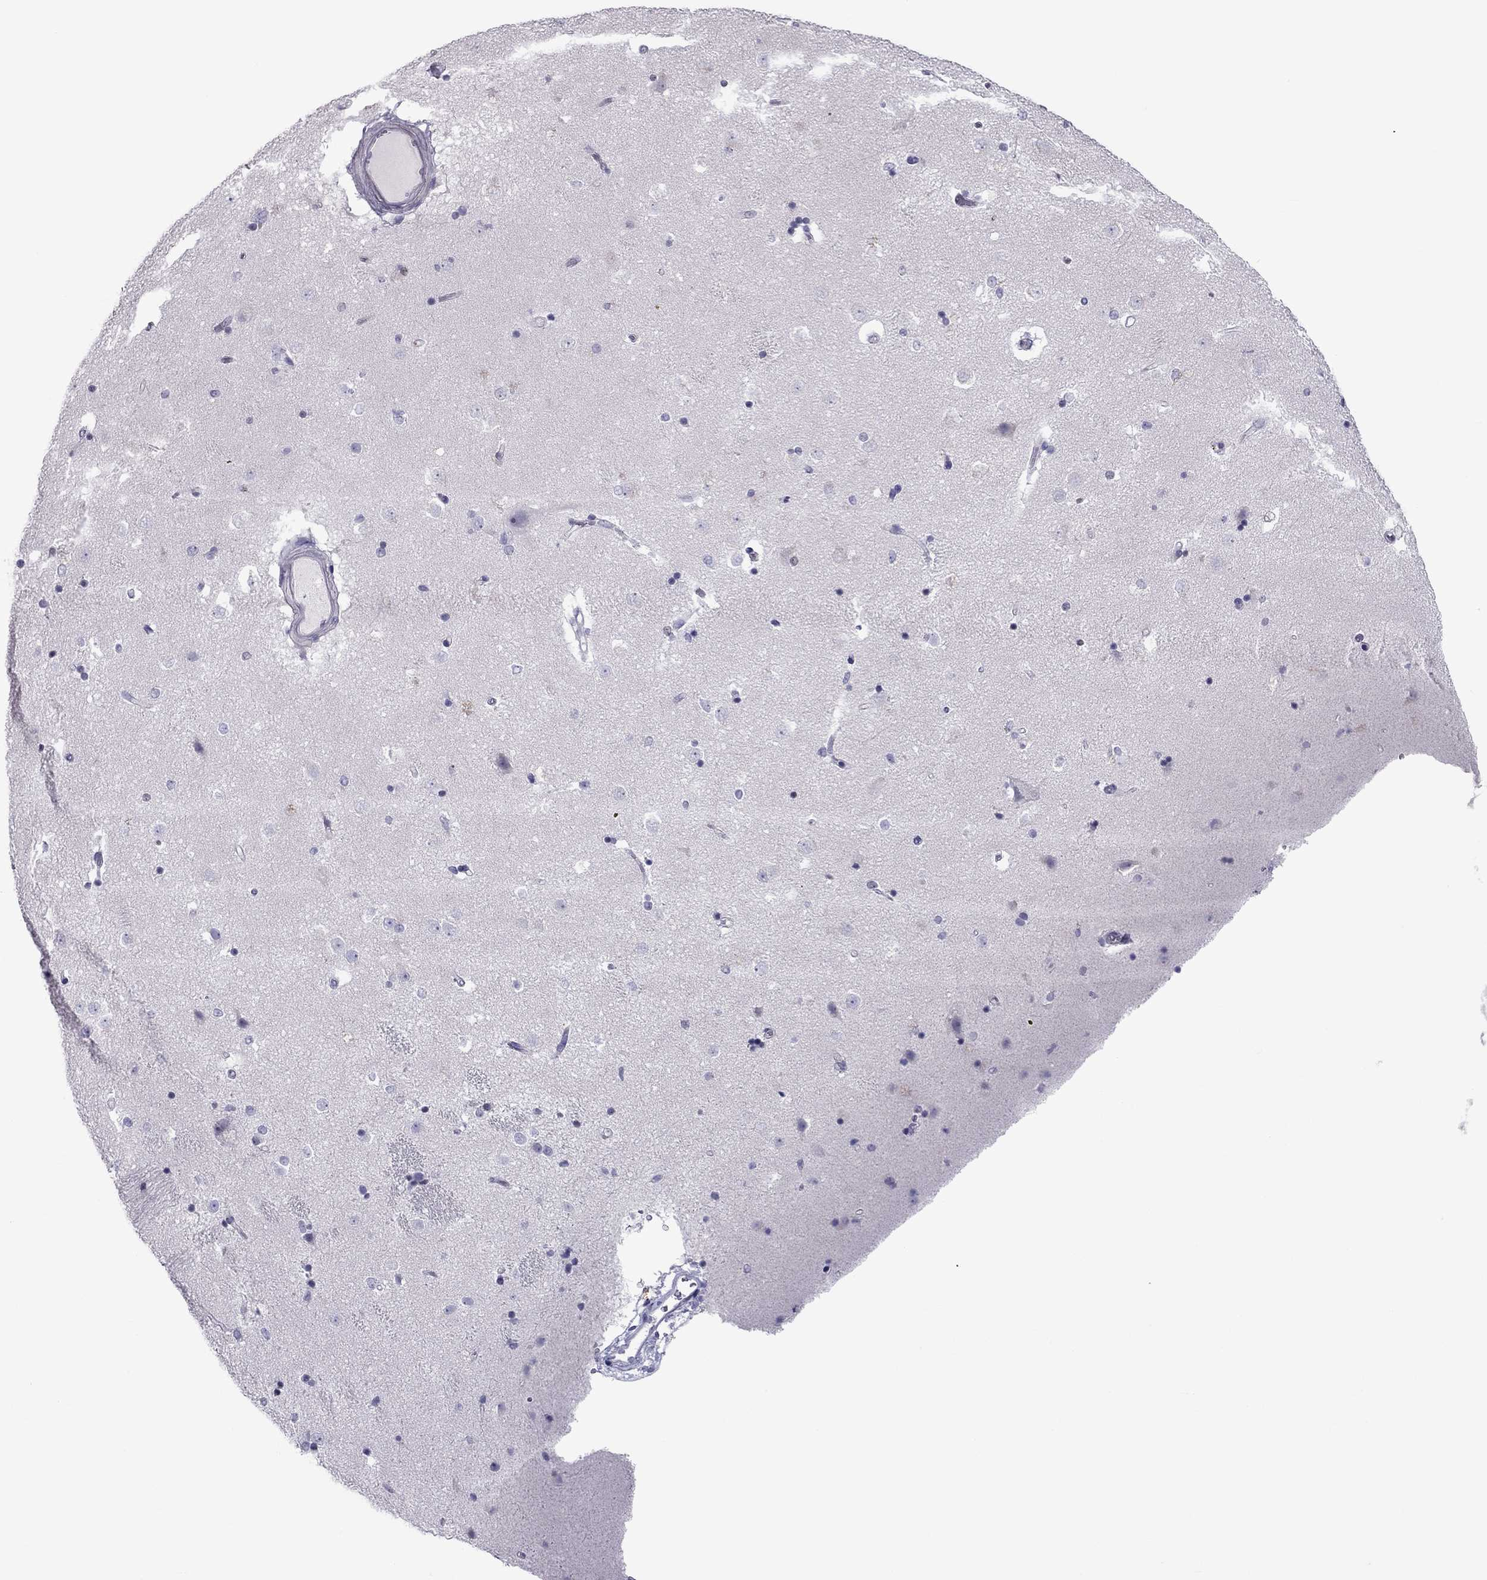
{"staining": {"intensity": "negative", "quantity": "none", "location": "none"}, "tissue": "caudate", "cell_type": "Glial cells", "image_type": "normal", "snomed": [{"axis": "morphology", "description": "Normal tissue, NOS"}, {"axis": "topography", "description": "Lateral ventricle wall"}], "caption": "The histopathology image reveals no significant staining in glial cells of caudate.", "gene": "CCL27", "patient": {"sex": "male", "age": 51}}